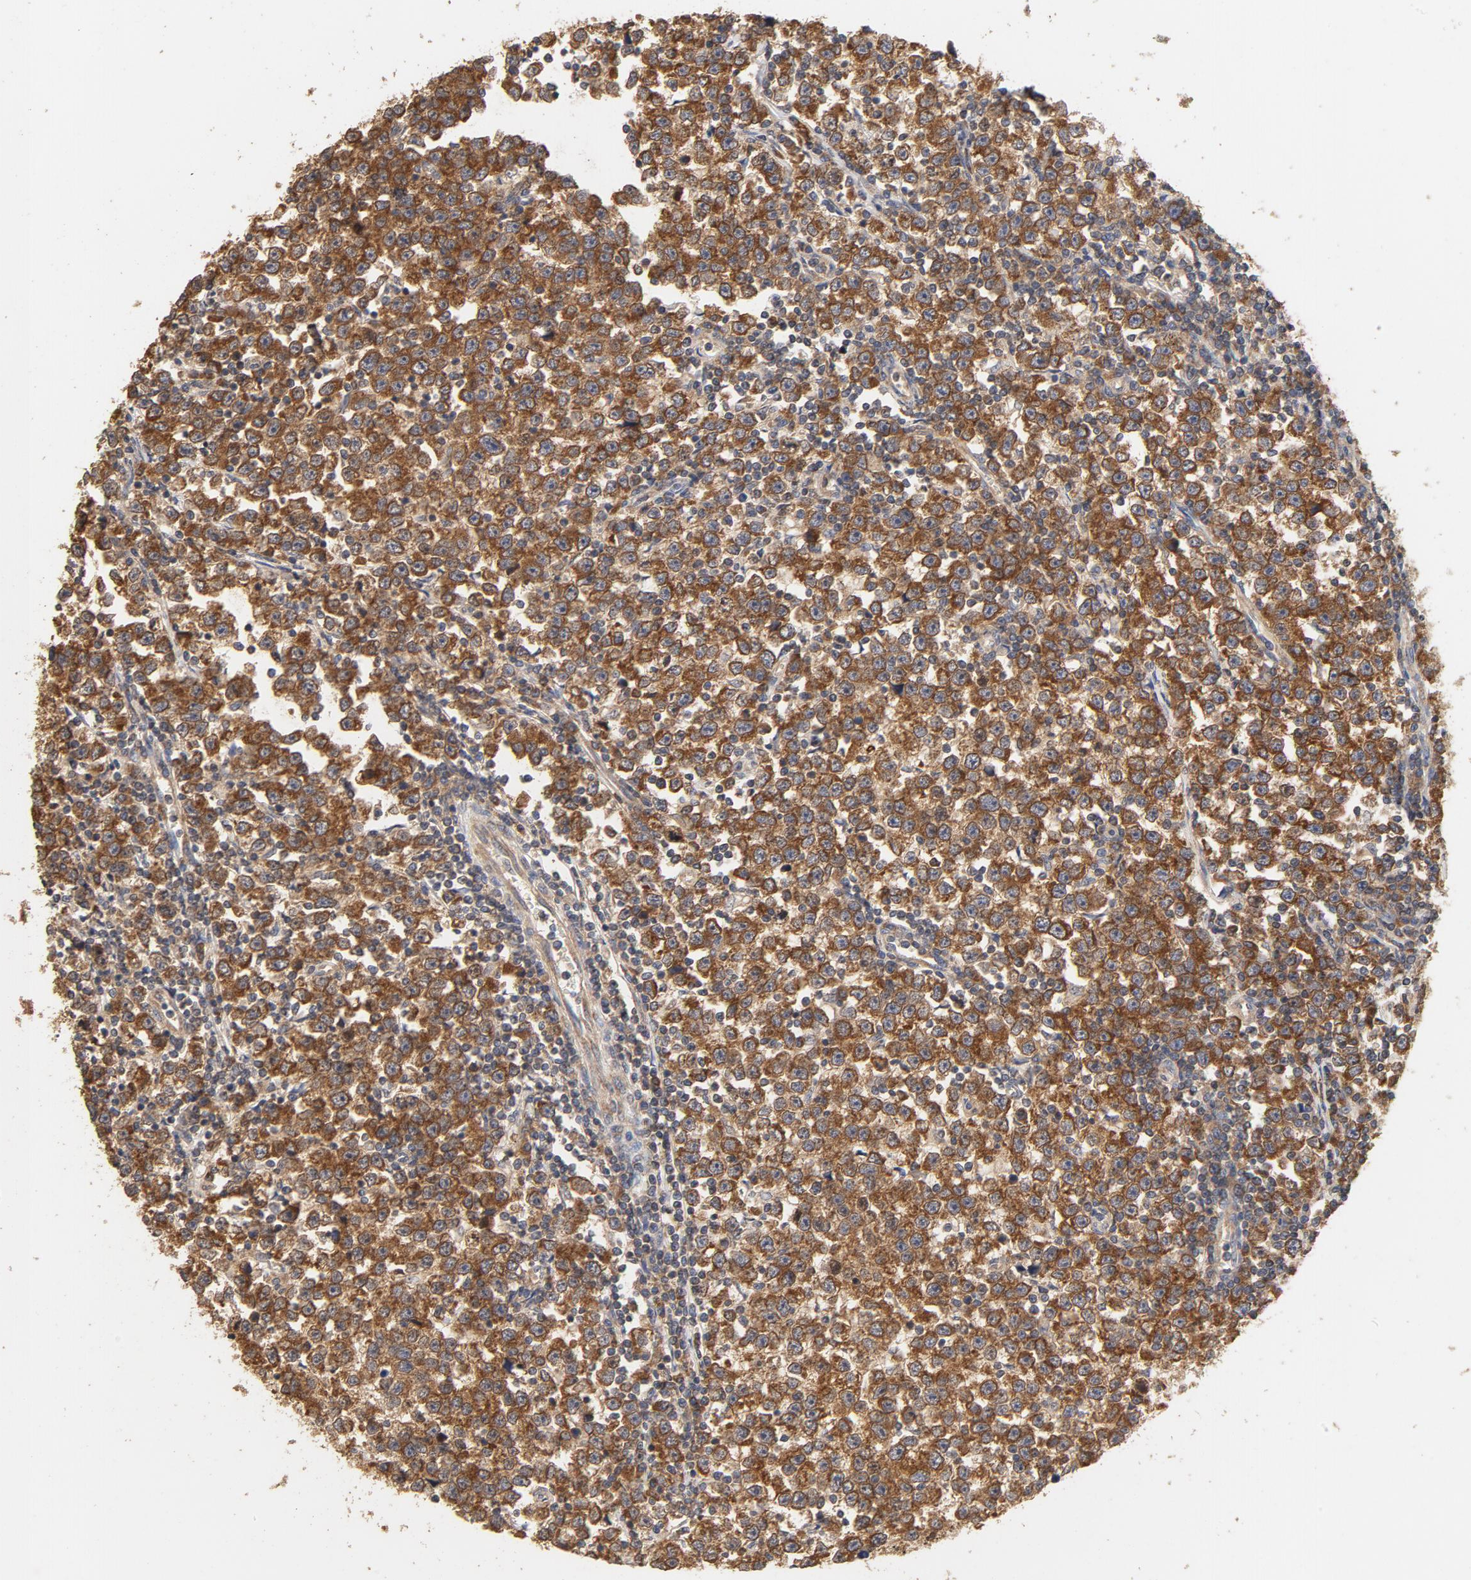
{"staining": {"intensity": "strong", "quantity": ">75%", "location": "cytoplasmic/membranous"}, "tissue": "testis cancer", "cell_type": "Tumor cells", "image_type": "cancer", "snomed": [{"axis": "morphology", "description": "Seminoma, NOS"}, {"axis": "topography", "description": "Testis"}], "caption": "The histopathology image displays staining of testis cancer, revealing strong cytoplasmic/membranous protein expression (brown color) within tumor cells. (DAB (3,3'-diaminobenzidine) IHC with brightfield microscopy, high magnification).", "gene": "DDX6", "patient": {"sex": "male", "age": 43}}